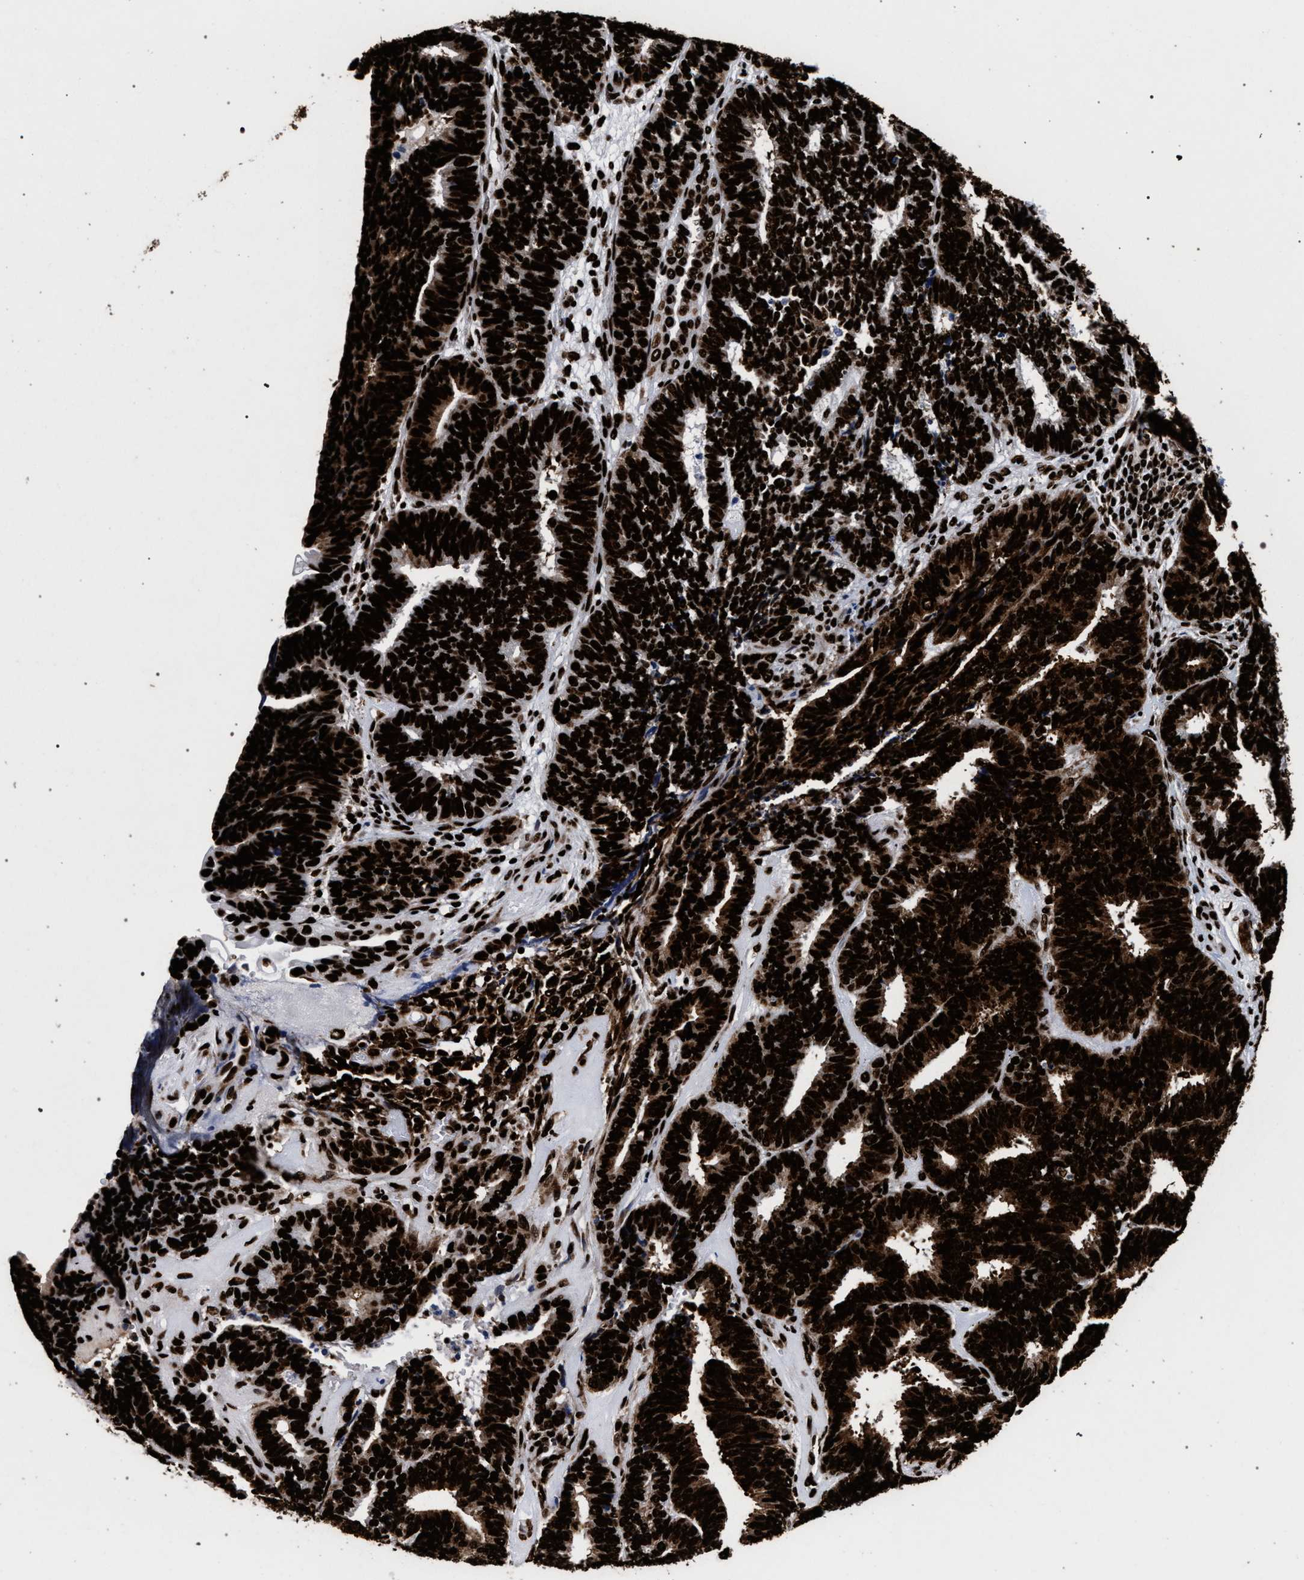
{"staining": {"intensity": "strong", "quantity": ">75%", "location": "cytoplasmic/membranous,nuclear"}, "tissue": "endometrial cancer", "cell_type": "Tumor cells", "image_type": "cancer", "snomed": [{"axis": "morphology", "description": "Adenocarcinoma, NOS"}, {"axis": "topography", "description": "Endometrium"}], "caption": "Tumor cells exhibit high levels of strong cytoplasmic/membranous and nuclear positivity in approximately >75% of cells in endometrial adenocarcinoma.", "gene": "HNRNPA1", "patient": {"sex": "female", "age": 70}}